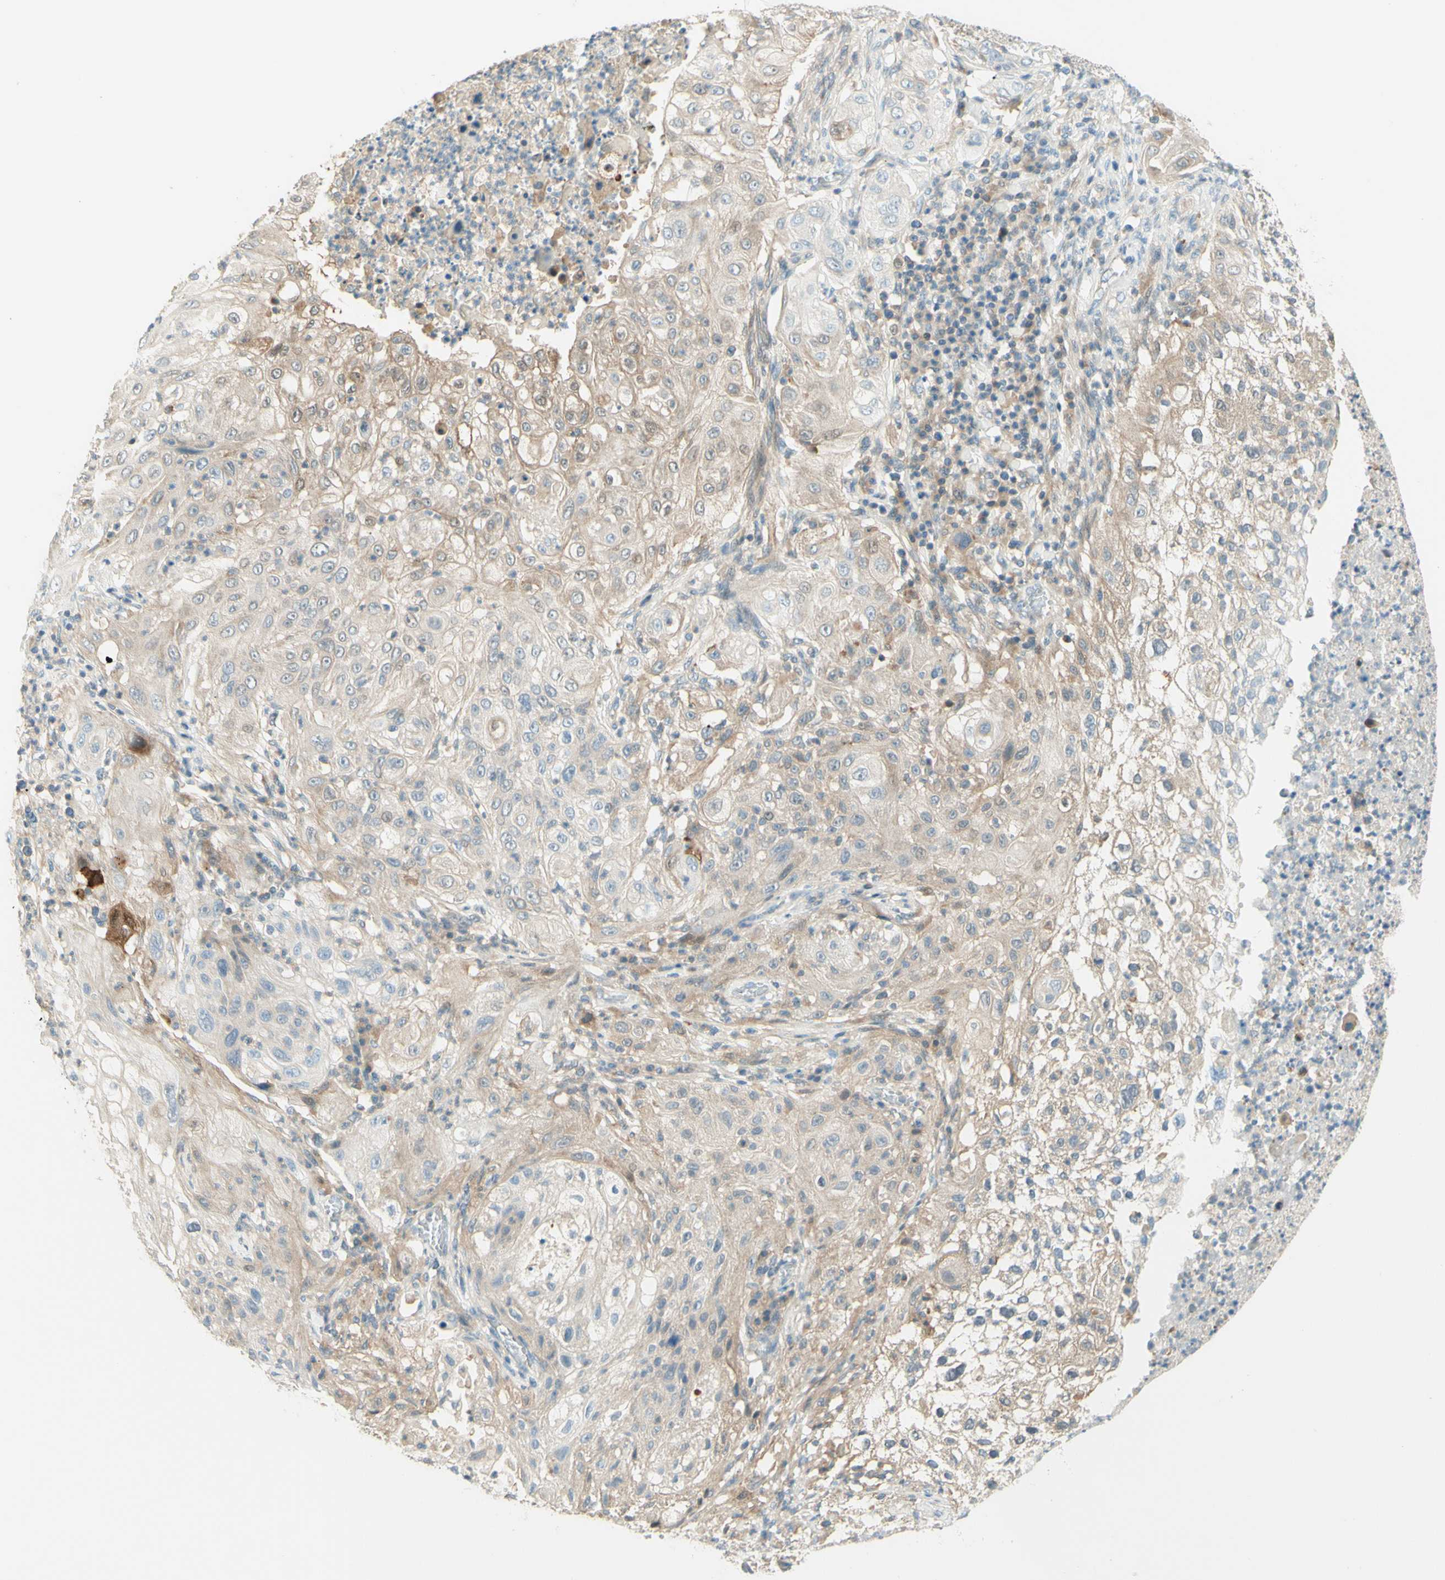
{"staining": {"intensity": "weak", "quantity": ">75%", "location": "cytoplasmic/membranous"}, "tissue": "lung cancer", "cell_type": "Tumor cells", "image_type": "cancer", "snomed": [{"axis": "morphology", "description": "Inflammation, NOS"}, {"axis": "morphology", "description": "Squamous cell carcinoma, NOS"}, {"axis": "topography", "description": "Lymph node"}, {"axis": "topography", "description": "Soft tissue"}, {"axis": "topography", "description": "Lung"}], "caption": "Immunohistochemical staining of lung cancer (squamous cell carcinoma) displays weak cytoplasmic/membranous protein staining in approximately >75% of tumor cells. The protein of interest is shown in brown color, while the nuclei are stained blue.", "gene": "PROM1", "patient": {"sex": "male", "age": 66}}